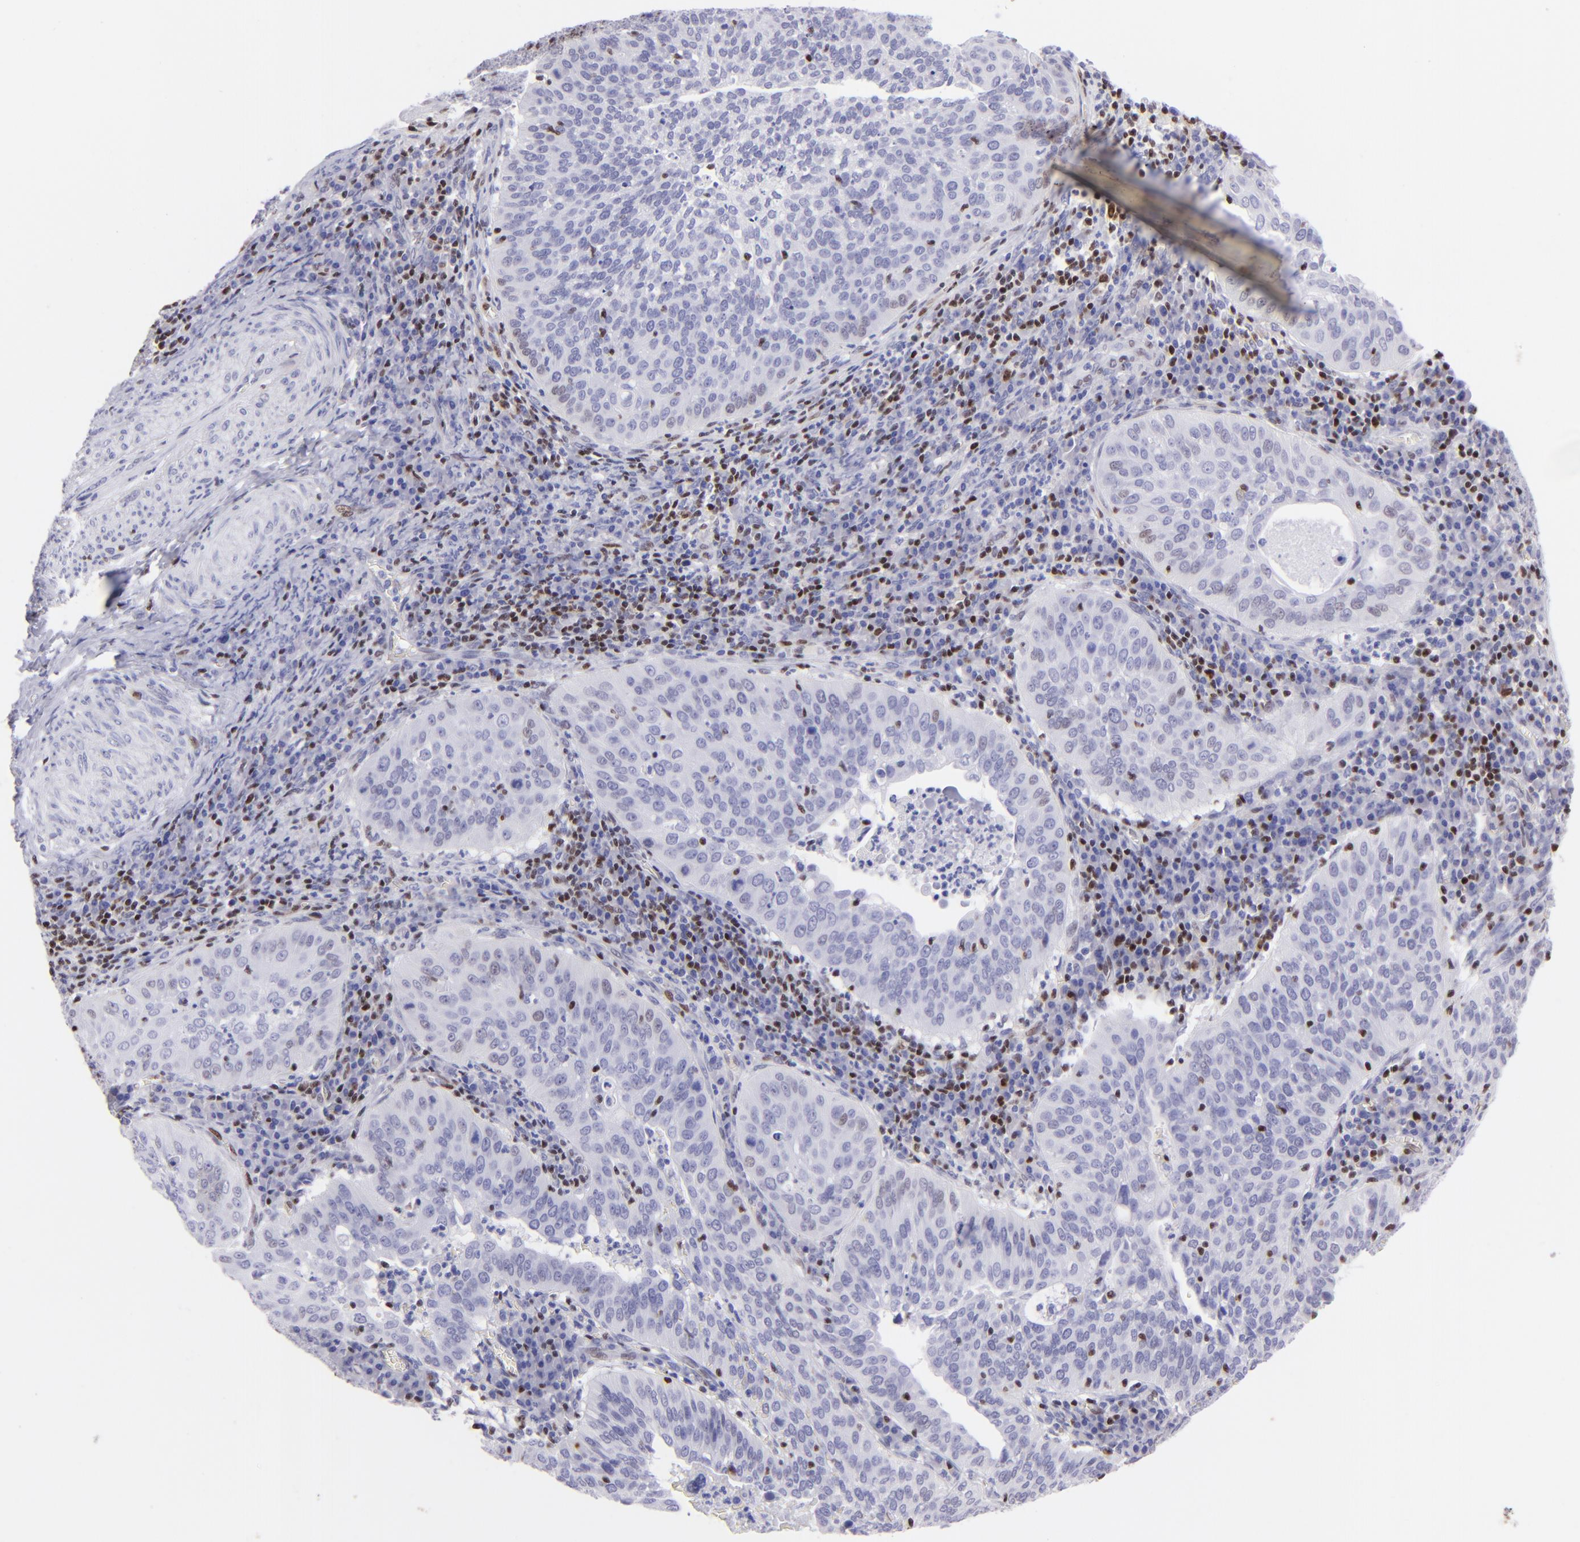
{"staining": {"intensity": "negative", "quantity": "none", "location": "none"}, "tissue": "cervical cancer", "cell_type": "Tumor cells", "image_type": "cancer", "snomed": [{"axis": "morphology", "description": "Squamous cell carcinoma, NOS"}, {"axis": "topography", "description": "Cervix"}], "caption": "An image of human squamous cell carcinoma (cervical) is negative for staining in tumor cells.", "gene": "ETS1", "patient": {"sex": "female", "age": 39}}